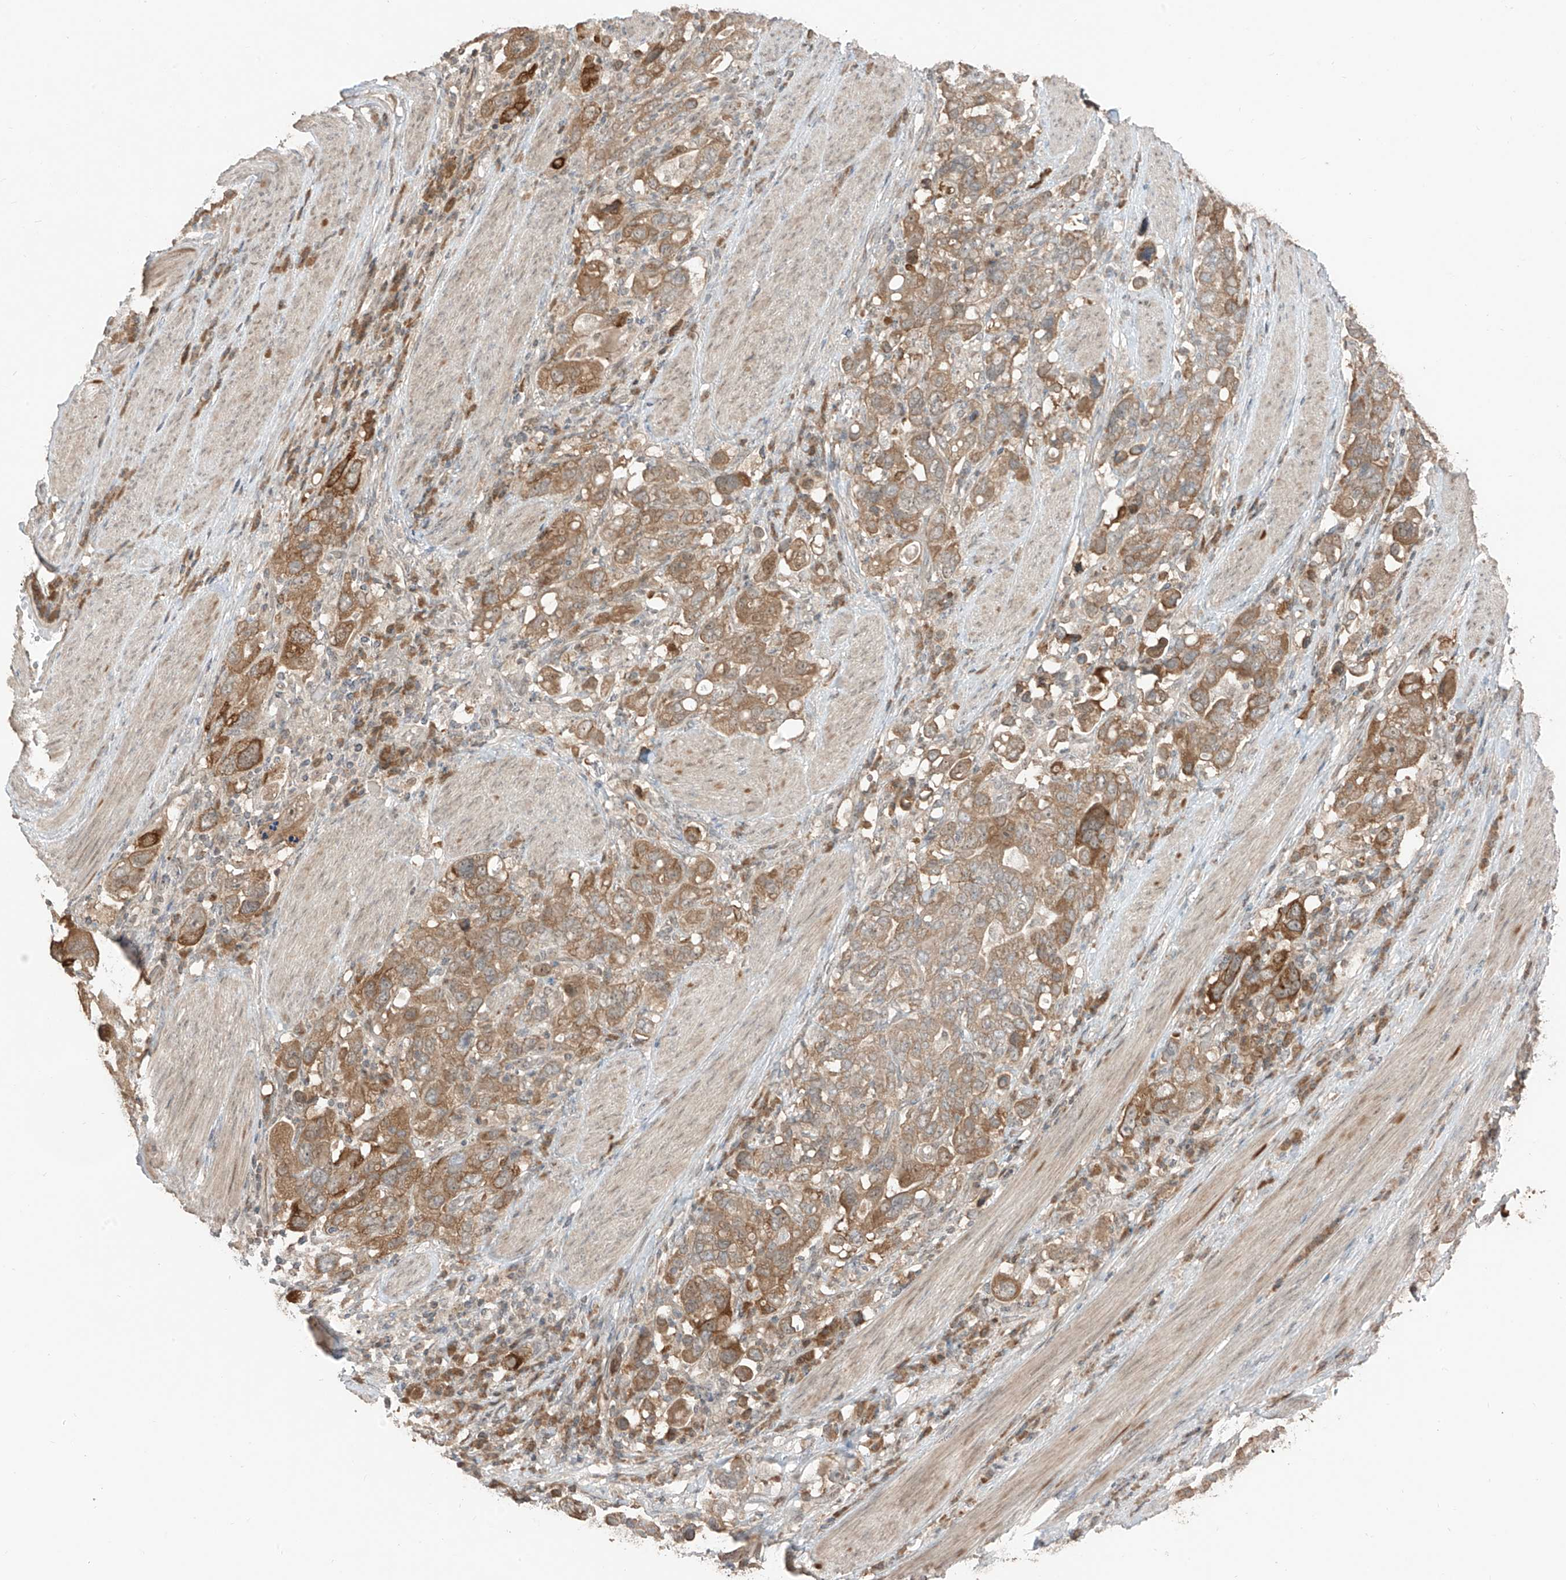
{"staining": {"intensity": "moderate", "quantity": ">75%", "location": "cytoplasmic/membranous"}, "tissue": "stomach cancer", "cell_type": "Tumor cells", "image_type": "cancer", "snomed": [{"axis": "morphology", "description": "Adenocarcinoma, NOS"}, {"axis": "topography", "description": "Stomach, upper"}], "caption": "Human adenocarcinoma (stomach) stained for a protein (brown) exhibits moderate cytoplasmic/membranous positive expression in about >75% of tumor cells.", "gene": "COLGALT2", "patient": {"sex": "male", "age": 62}}